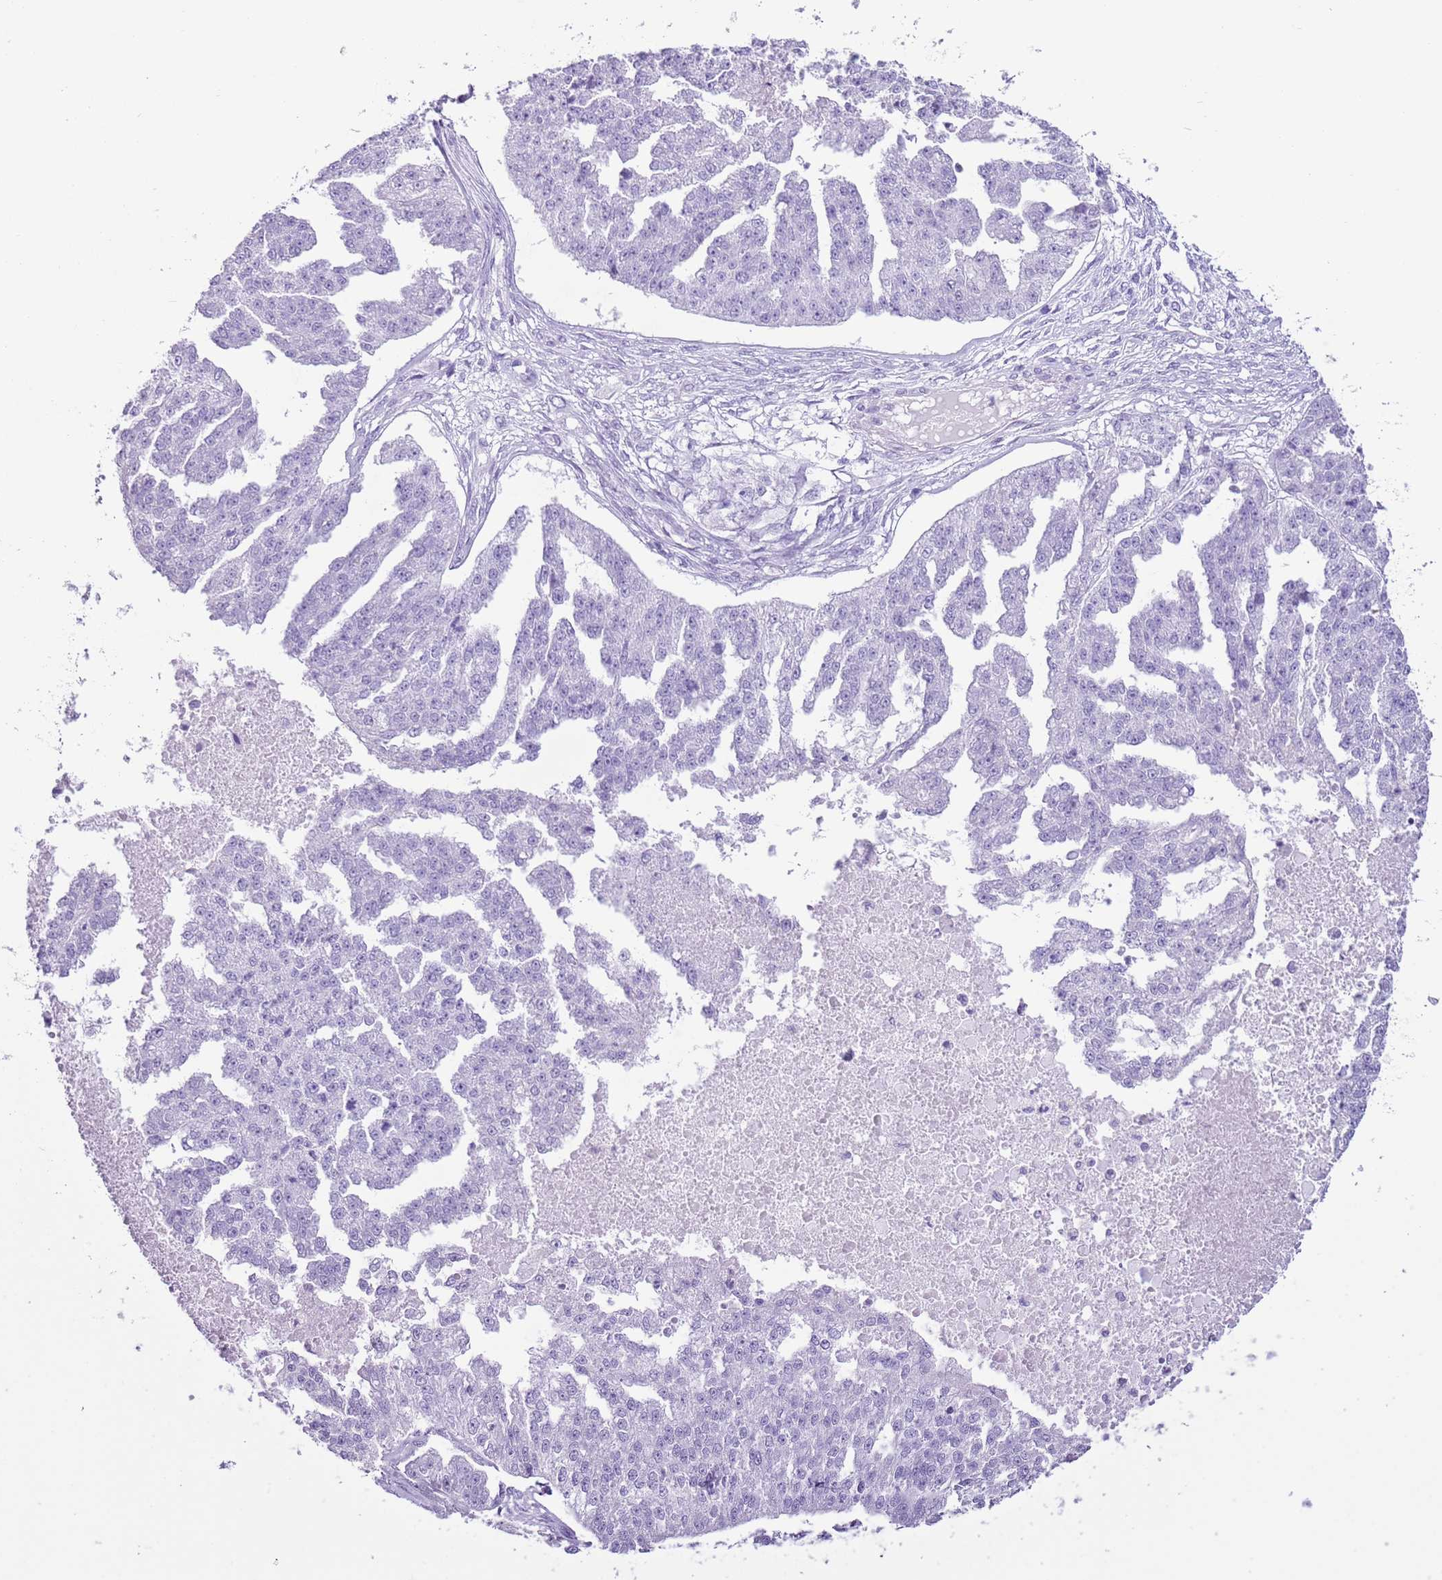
{"staining": {"intensity": "negative", "quantity": "none", "location": "none"}, "tissue": "ovarian cancer", "cell_type": "Tumor cells", "image_type": "cancer", "snomed": [{"axis": "morphology", "description": "Cystadenocarcinoma, serous, NOS"}, {"axis": "topography", "description": "Ovary"}], "caption": "Tumor cells show no significant protein expression in ovarian cancer.", "gene": "SLC7A14", "patient": {"sex": "female", "age": 58}}